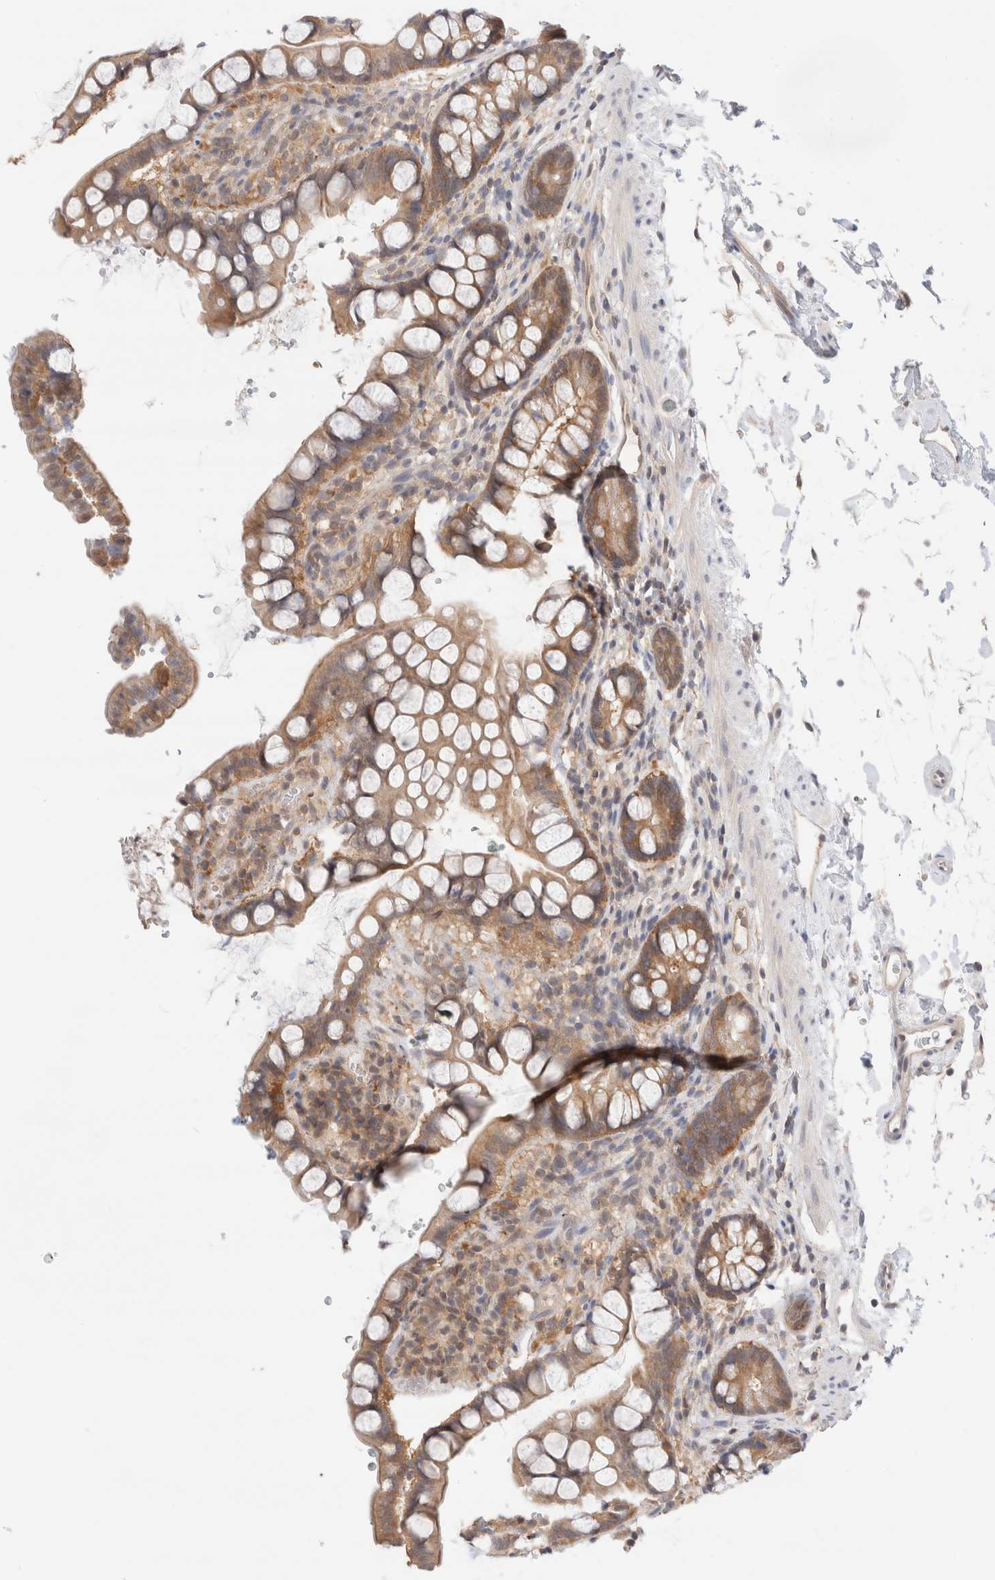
{"staining": {"intensity": "moderate", "quantity": ">75%", "location": "cytoplasmic/membranous"}, "tissue": "small intestine", "cell_type": "Glandular cells", "image_type": "normal", "snomed": [{"axis": "morphology", "description": "Normal tissue, NOS"}, {"axis": "topography", "description": "Smooth muscle"}, {"axis": "topography", "description": "Small intestine"}], "caption": "Brown immunohistochemical staining in unremarkable small intestine displays moderate cytoplasmic/membranous positivity in approximately >75% of glandular cells. The staining is performed using DAB brown chromogen to label protein expression. The nuclei are counter-stained blue using hematoxylin.", "gene": "C17orf97", "patient": {"sex": "female", "age": 84}}